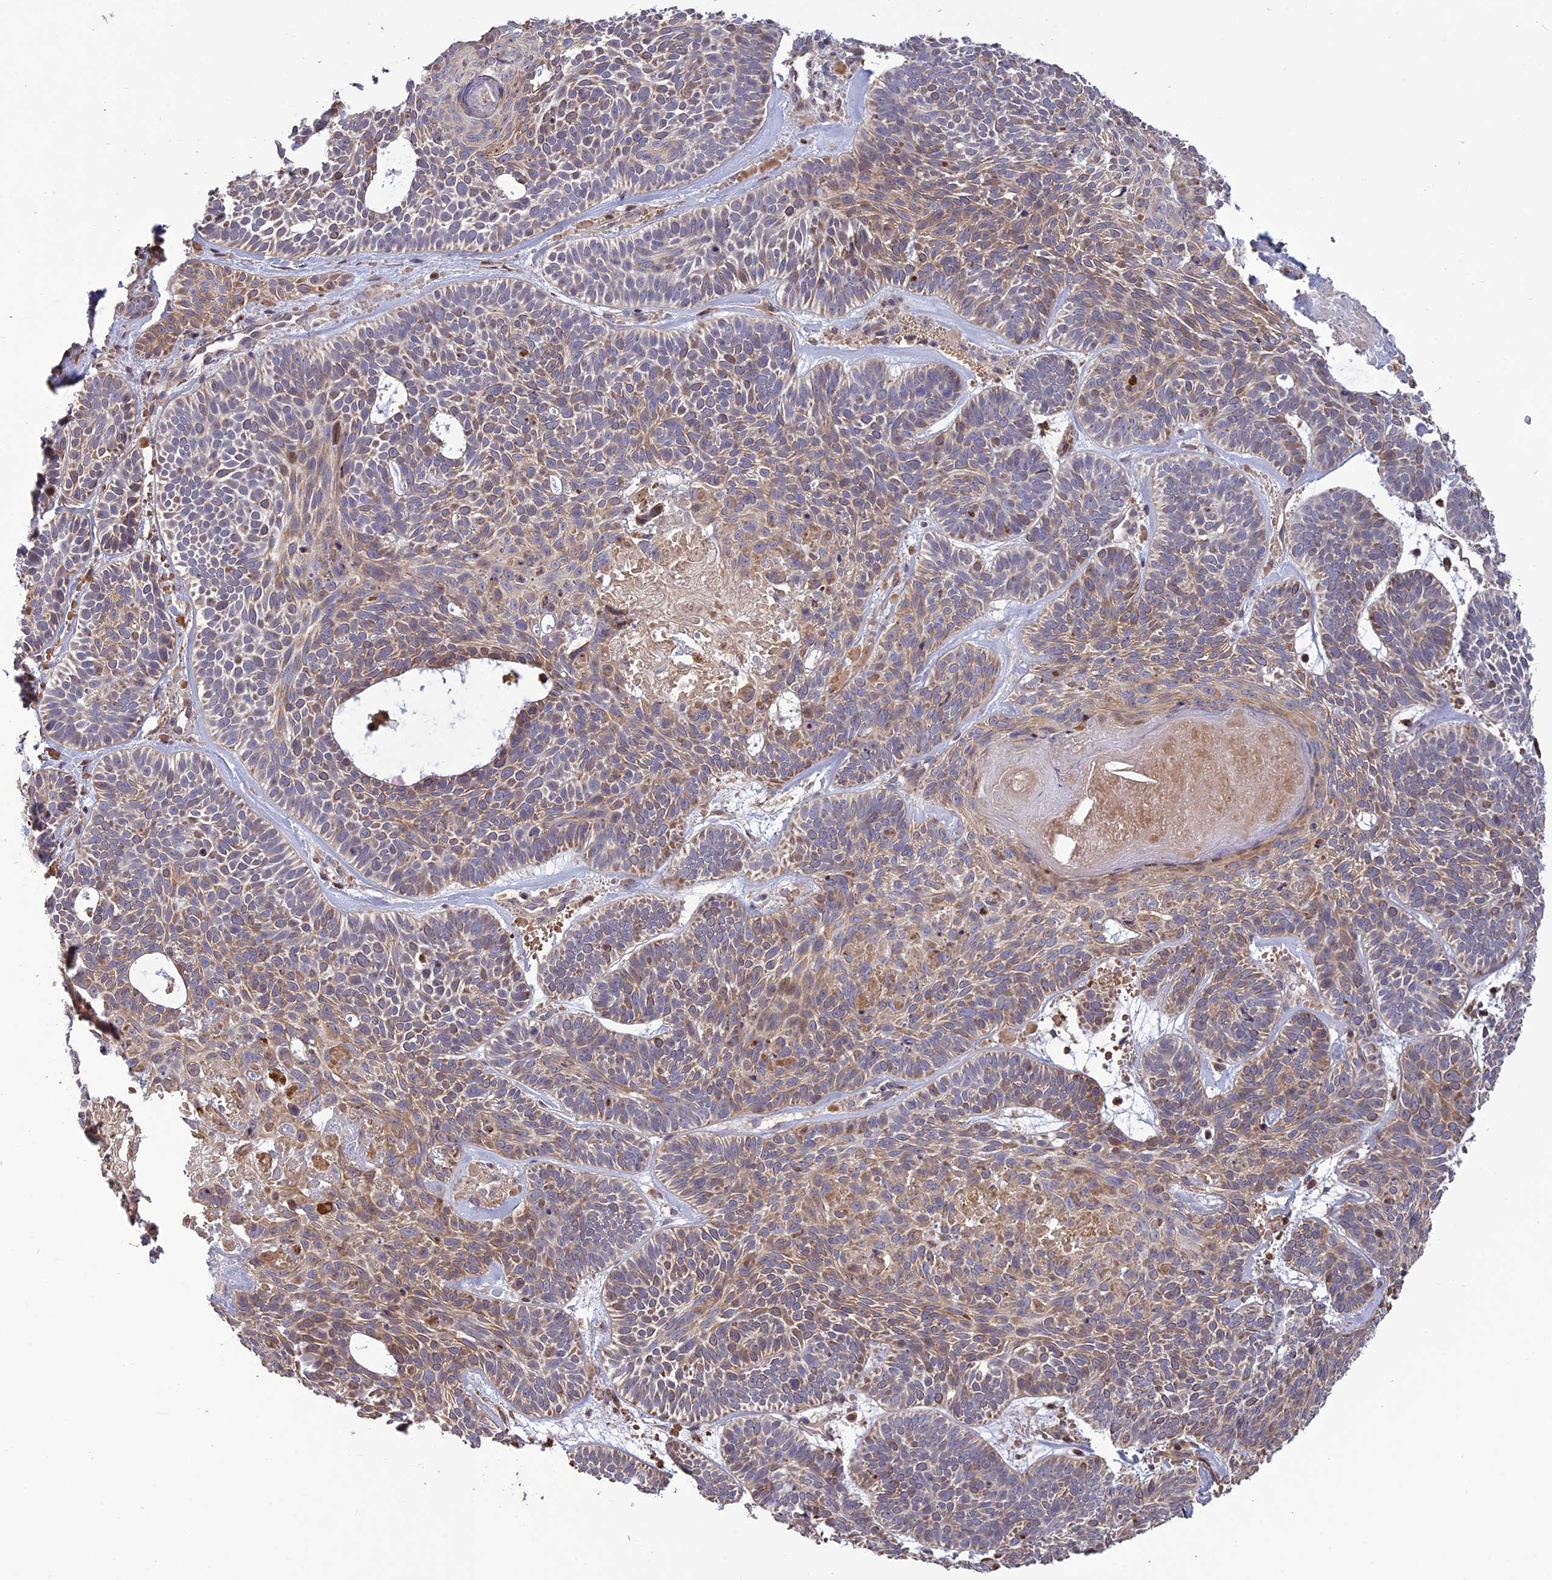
{"staining": {"intensity": "moderate", "quantity": "25%-75%", "location": "cytoplasmic/membranous"}, "tissue": "skin cancer", "cell_type": "Tumor cells", "image_type": "cancer", "snomed": [{"axis": "morphology", "description": "Basal cell carcinoma"}, {"axis": "topography", "description": "Skin"}], "caption": "Immunohistochemical staining of human basal cell carcinoma (skin) displays medium levels of moderate cytoplasmic/membranous expression in approximately 25%-75% of tumor cells.", "gene": "SPG21", "patient": {"sex": "male", "age": 85}}